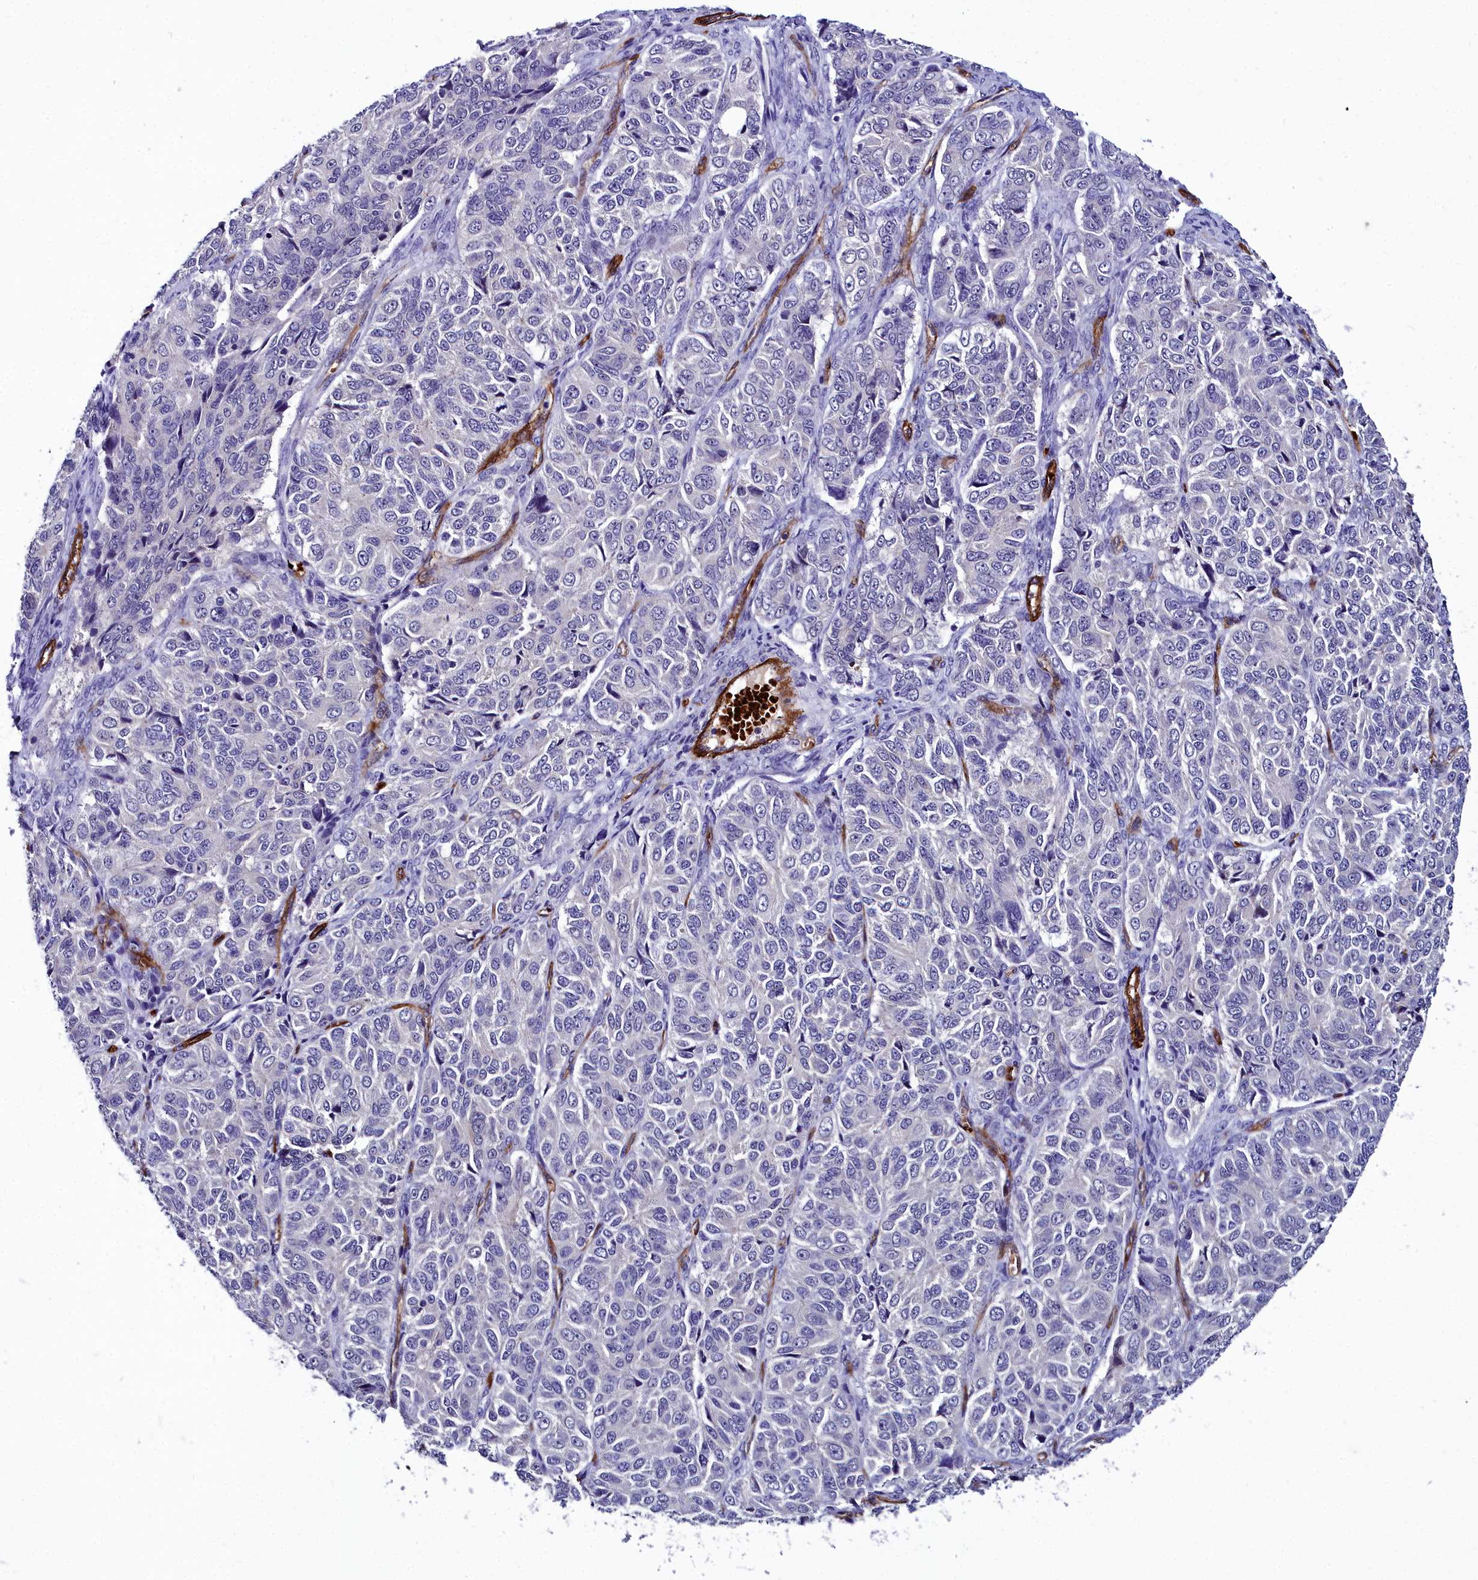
{"staining": {"intensity": "negative", "quantity": "none", "location": "none"}, "tissue": "ovarian cancer", "cell_type": "Tumor cells", "image_type": "cancer", "snomed": [{"axis": "morphology", "description": "Carcinoma, endometroid"}, {"axis": "topography", "description": "Ovary"}], "caption": "Human ovarian endometroid carcinoma stained for a protein using IHC demonstrates no expression in tumor cells.", "gene": "CYP4F11", "patient": {"sex": "female", "age": 51}}